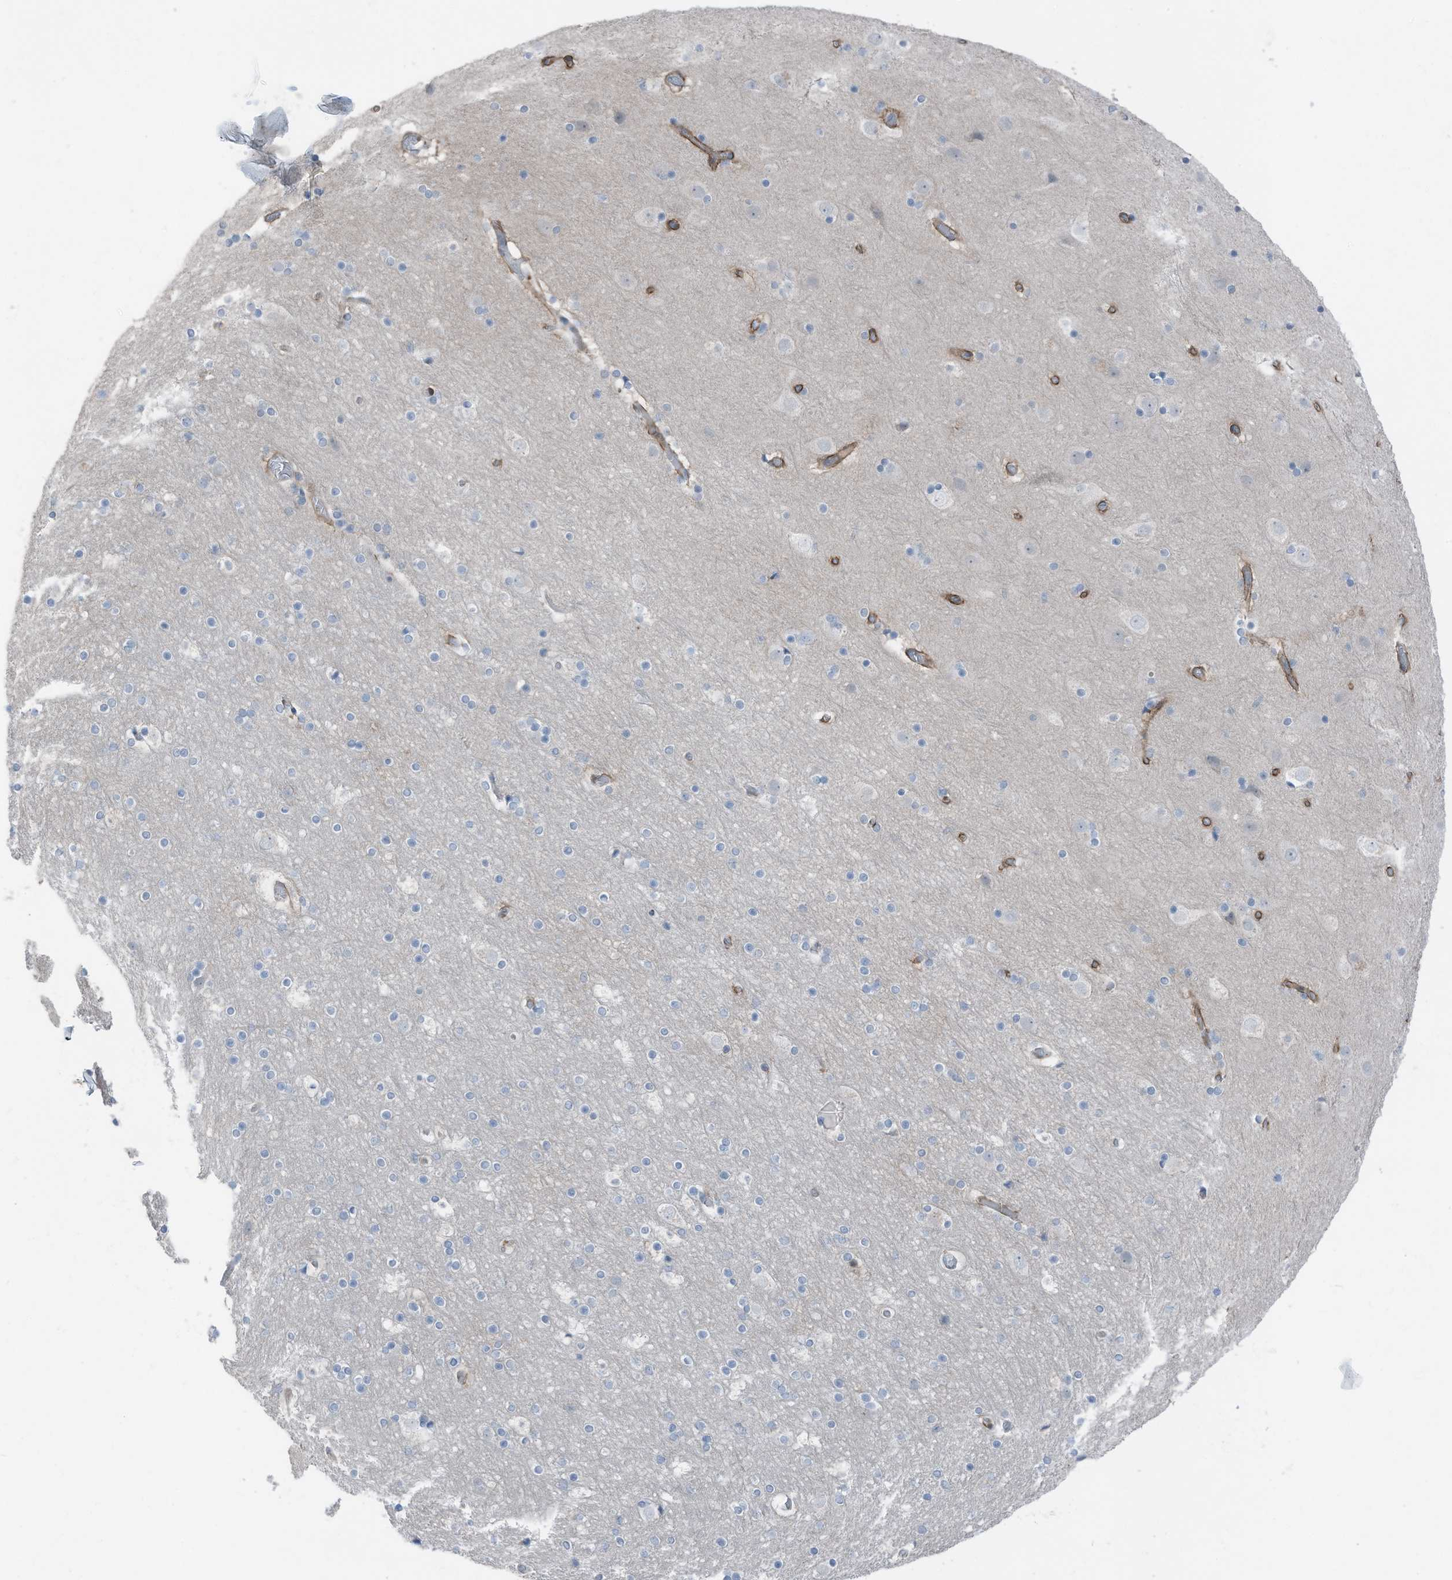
{"staining": {"intensity": "moderate", "quantity": ">75%", "location": "cytoplasmic/membranous"}, "tissue": "cerebral cortex", "cell_type": "Endothelial cells", "image_type": "normal", "snomed": [{"axis": "morphology", "description": "Normal tissue, NOS"}, {"axis": "topography", "description": "Cerebral cortex"}], "caption": "Immunohistochemistry photomicrograph of normal cerebral cortex: human cerebral cortex stained using IHC shows medium levels of moderate protein expression localized specifically in the cytoplasmic/membranous of endothelial cells, appearing as a cytoplasmic/membranous brown color.", "gene": "ARHGEF33", "patient": {"sex": "male", "age": 57}}